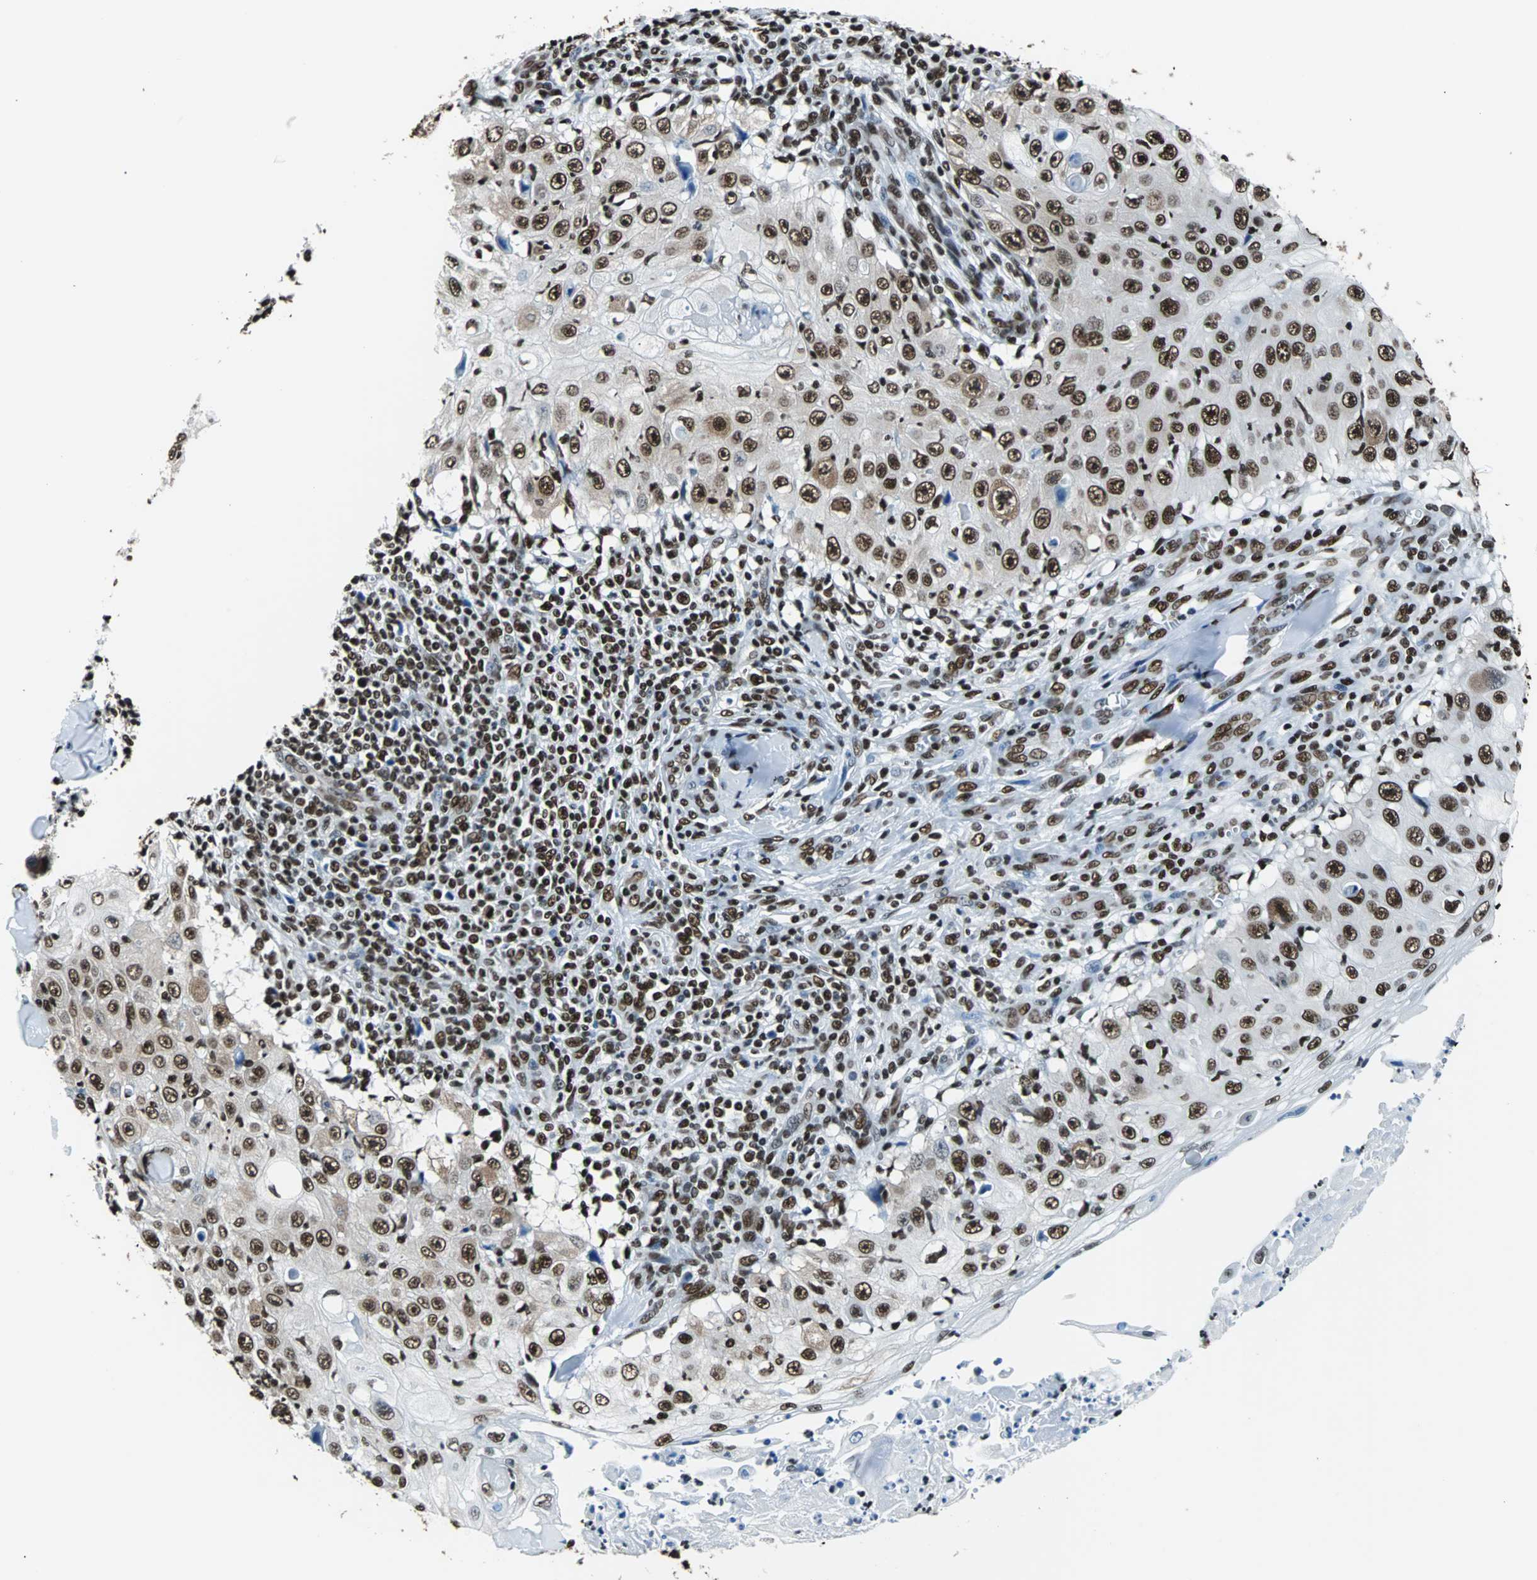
{"staining": {"intensity": "strong", "quantity": ">75%", "location": "nuclear"}, "tissue": "skin cancer", "cell_type": "Tumor cells", "image_type": "cancer", "snomed": [{"axis": "morphology", "description": "Squamous cell carcinoma, NOS"}, {"axis": "topography", "description": "Skin"}], "caption": "Tumor cells demonstrate high levels of strong nuclear positivity in about >75% of cells in human skin cancer (squamous cell carcinoma). The staining was performed using DAB, with brown indicating positive protein expression. Nuclei are stained blue with hematoxylin.", "gene": "FUBP1", "patient": {"sex": "male", "age": 86}}